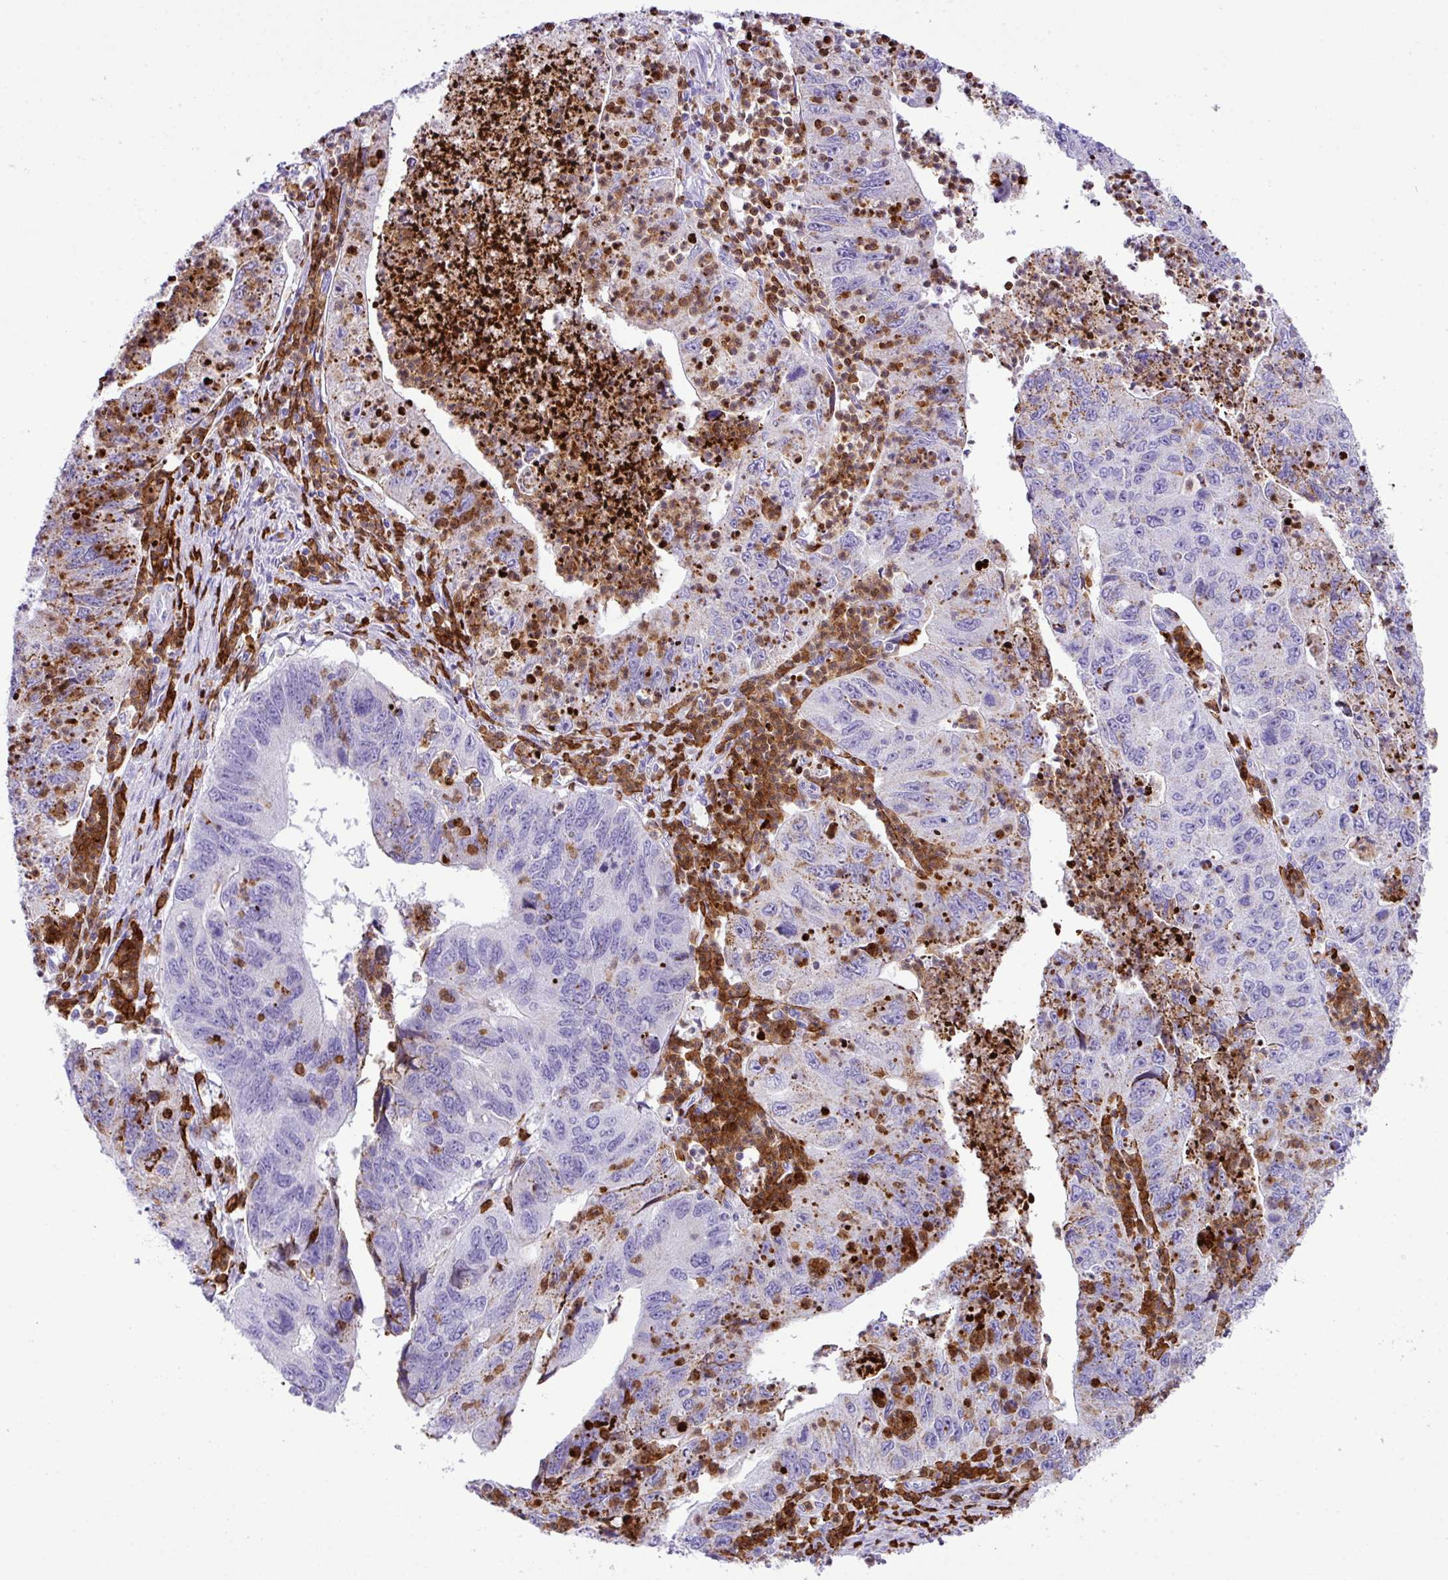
{"staining": {"intensity": "moderate", "quantity": "<25%", "location": "cytoplasmic/membranous"}, "tissue": "stomach cancer", "cell_type": "Tumor cells", "image_type": "cancer", "snomed": [{"axis": "morphology", "description": "Adenocarcinoma, NOS"}, {"axis": "topography", "description": "Stomach"}], "caption": "Stomach cancer (adenocarcinoma) stained with DAB (3,3'-diaminobenzidine) IHC reveals low levels of moderate cytoplasmic/membranous expression in approximately <25% of tumor cells.", "gene": "RCAN2", "patient": {"sex": "male", "age": 59}}